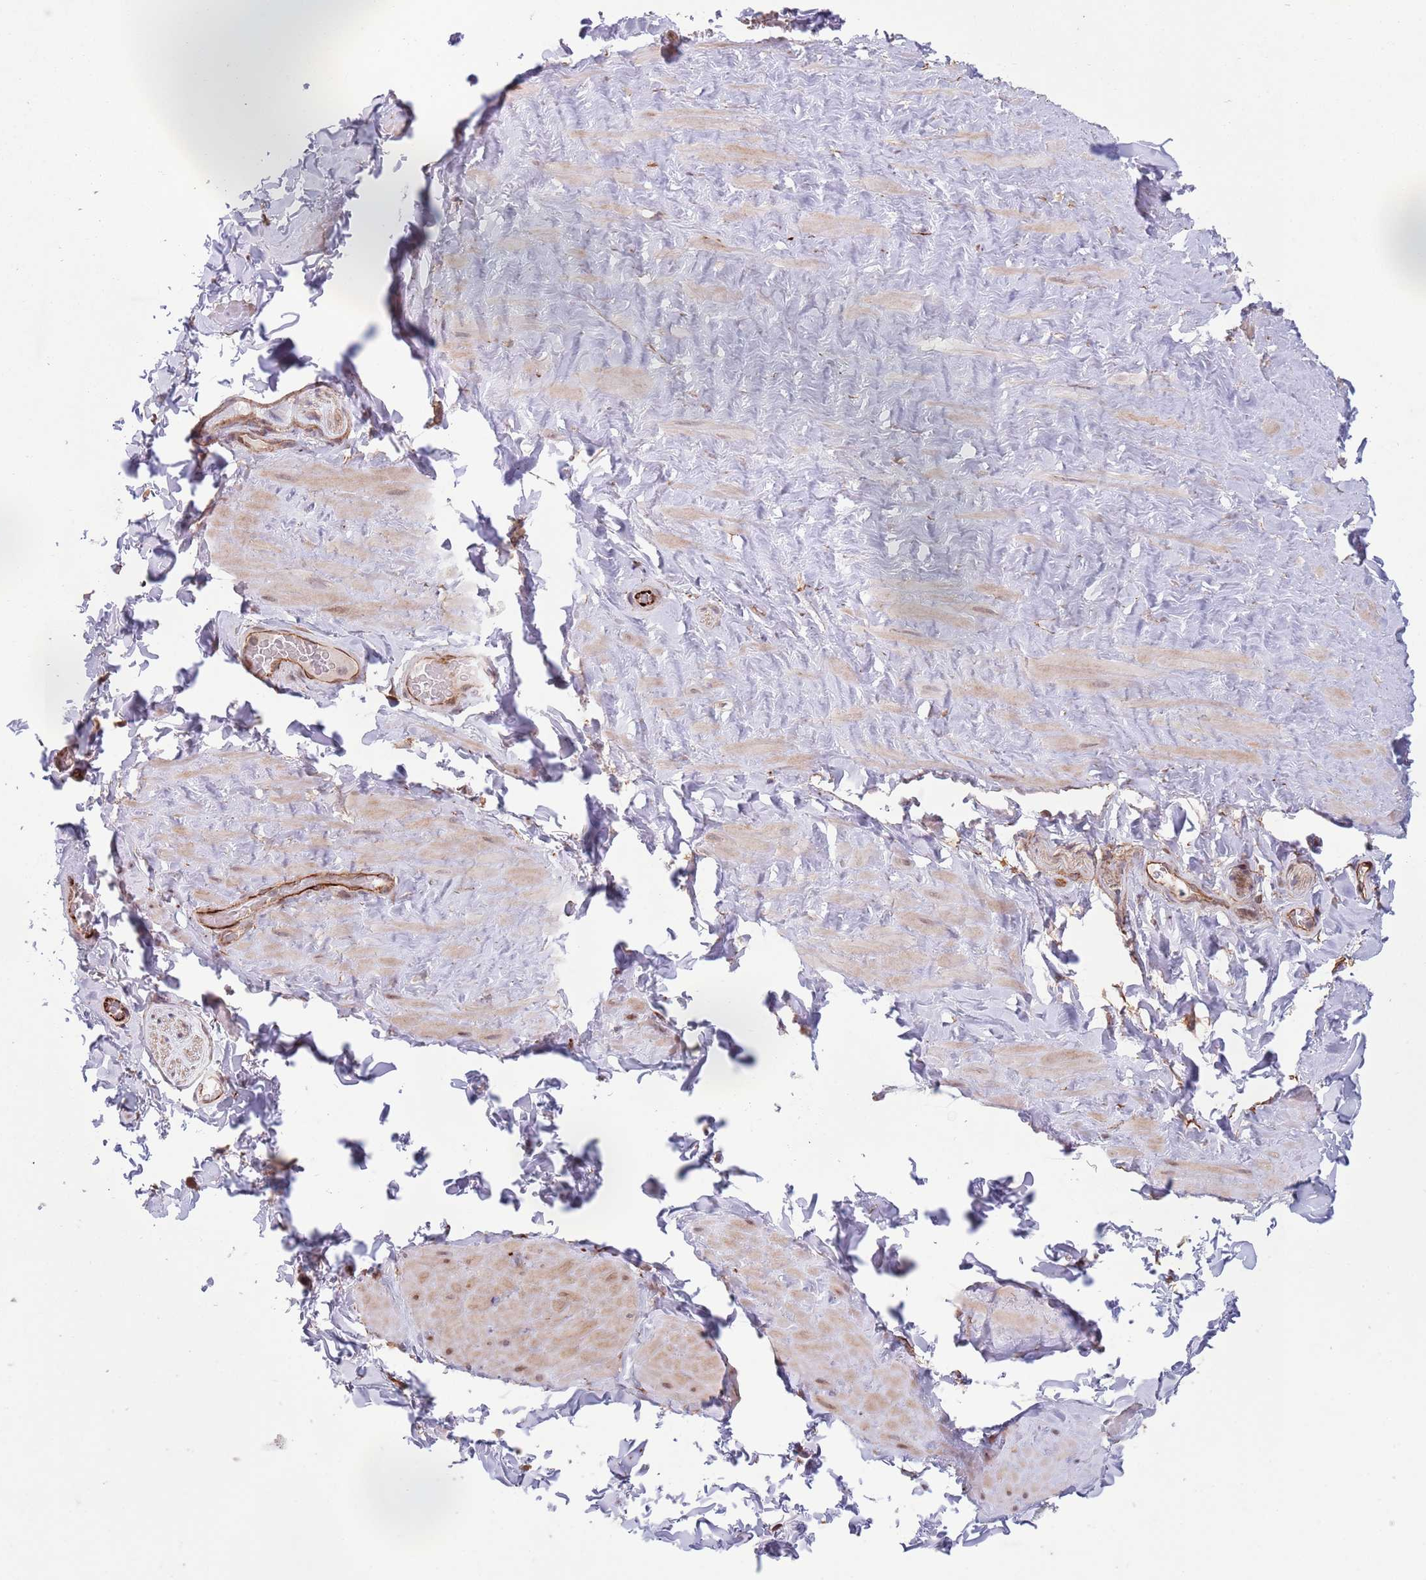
{"staining": {"intensity": "moderate", "quantity": ">75%", "location": "nuclear"}, "tissue": "soft tissue", "cell_type": "Fibroblasts", "image_type": "normal", "snomed": [{"axis": "morphology", "description": "Normal tissue, NOS"}, {"axis": "topography", "description": "Soft tissue"}, {"axis": "topography", "description": "Vascular tissue"}], "caption": "High-magnification brightfield microscopy of unremarkable soft tissue stained with DAB (brown) and counterstained with hematoxylin (blue). fibroblasts exhibit moderate nuclear positivity is present in about>75% of cells.", "gene": "CHD9", "patient": {"sex": "male", "age": 41}}